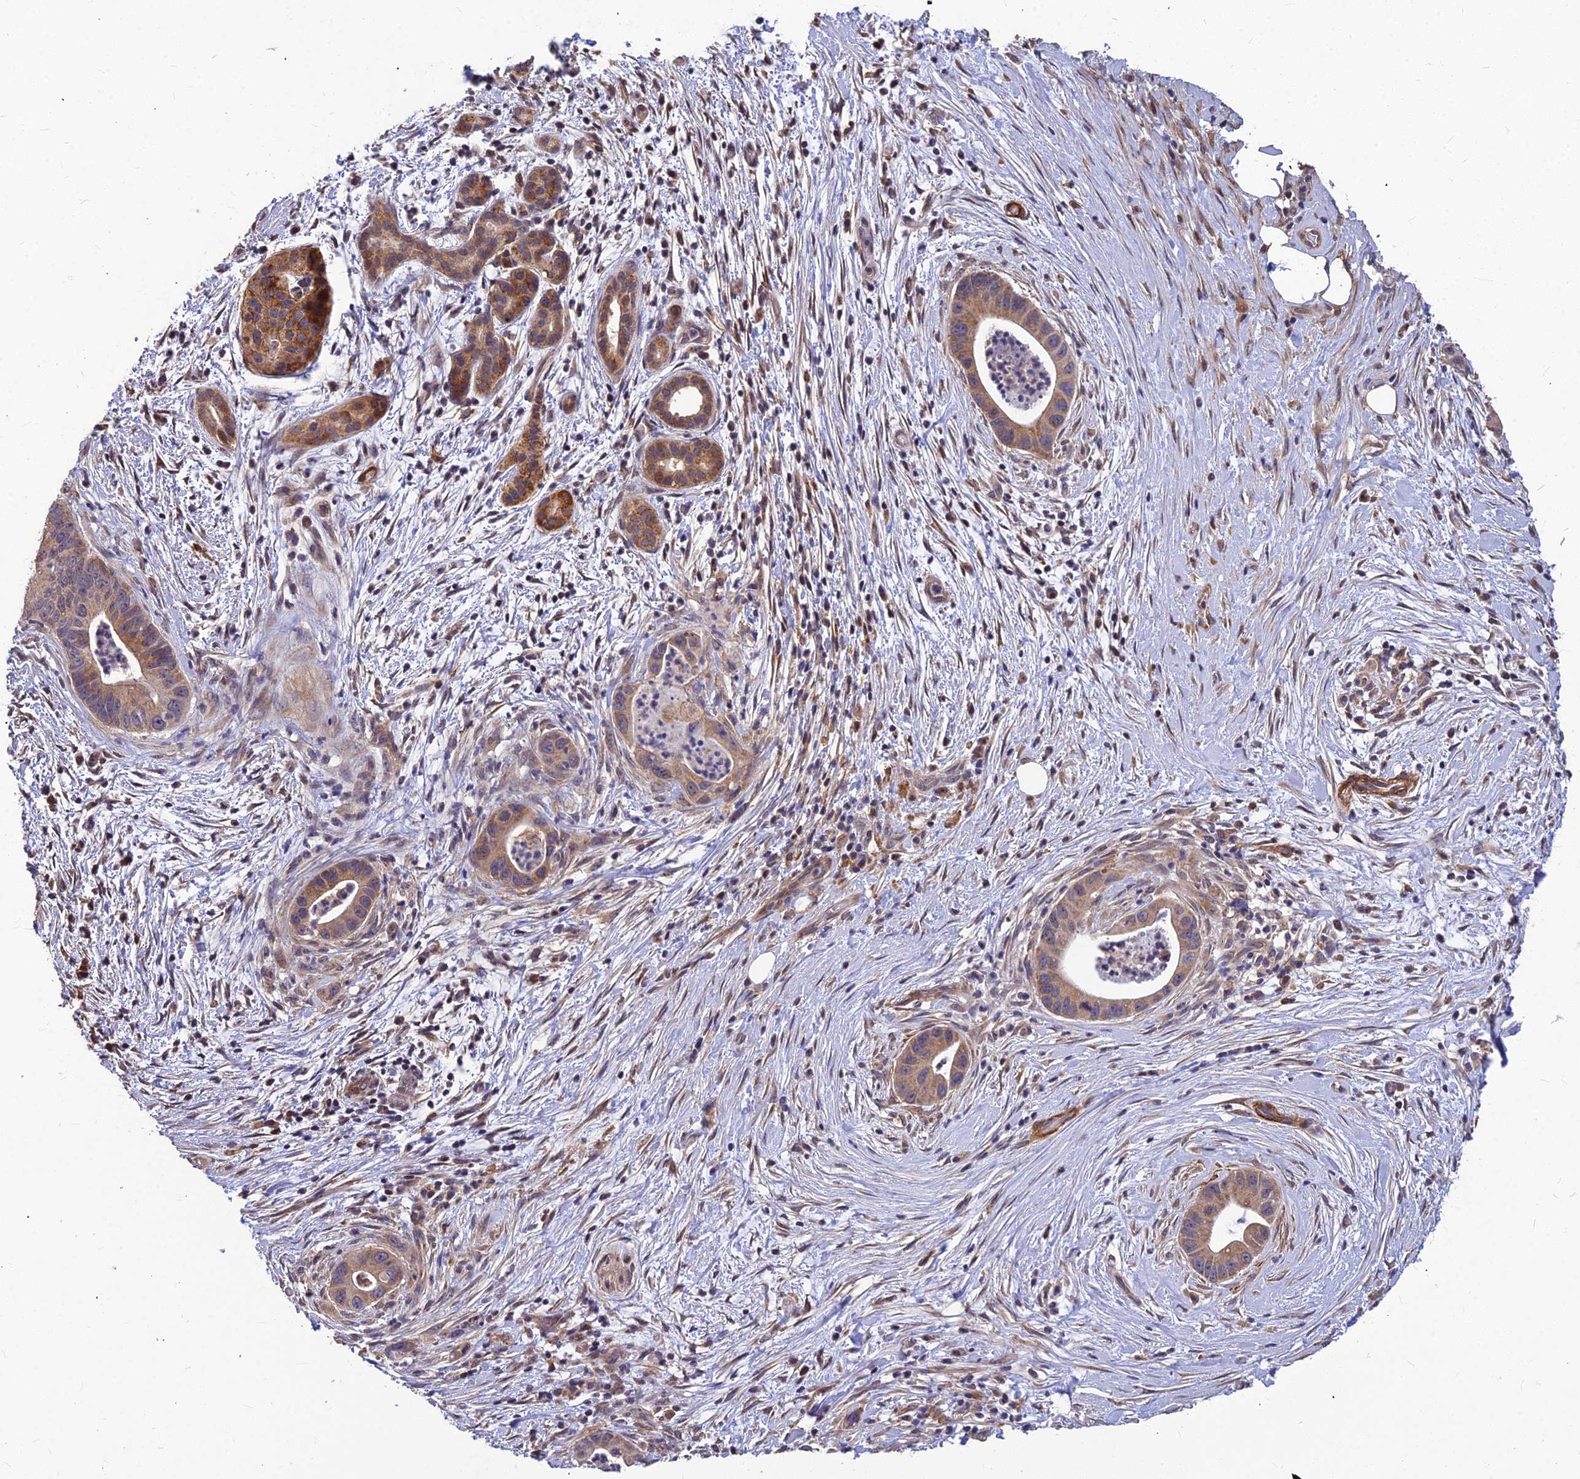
{"staining": {"intensity": "moderate", "quantity": "25%-75%", "location": "cytoplasmic/membranous"}, "tissue": "pancreatic cancer", "cell_type": "Tumor cells", "image_type": "cancer", "snomed": [{"axis": "morphology", "description": "Adenocarcinoma, NOS"}, {"axis": "topography", "description": "Pancreas"}], "caption": "This is a photomicrograph of immunohistochemistry staining of pancreatic cancer, which shows moderate expression in the cytoplasmic/membranous of tumor cells.", "gene": "LEKR1", "patient": {"sex": "male", "age": 73}}